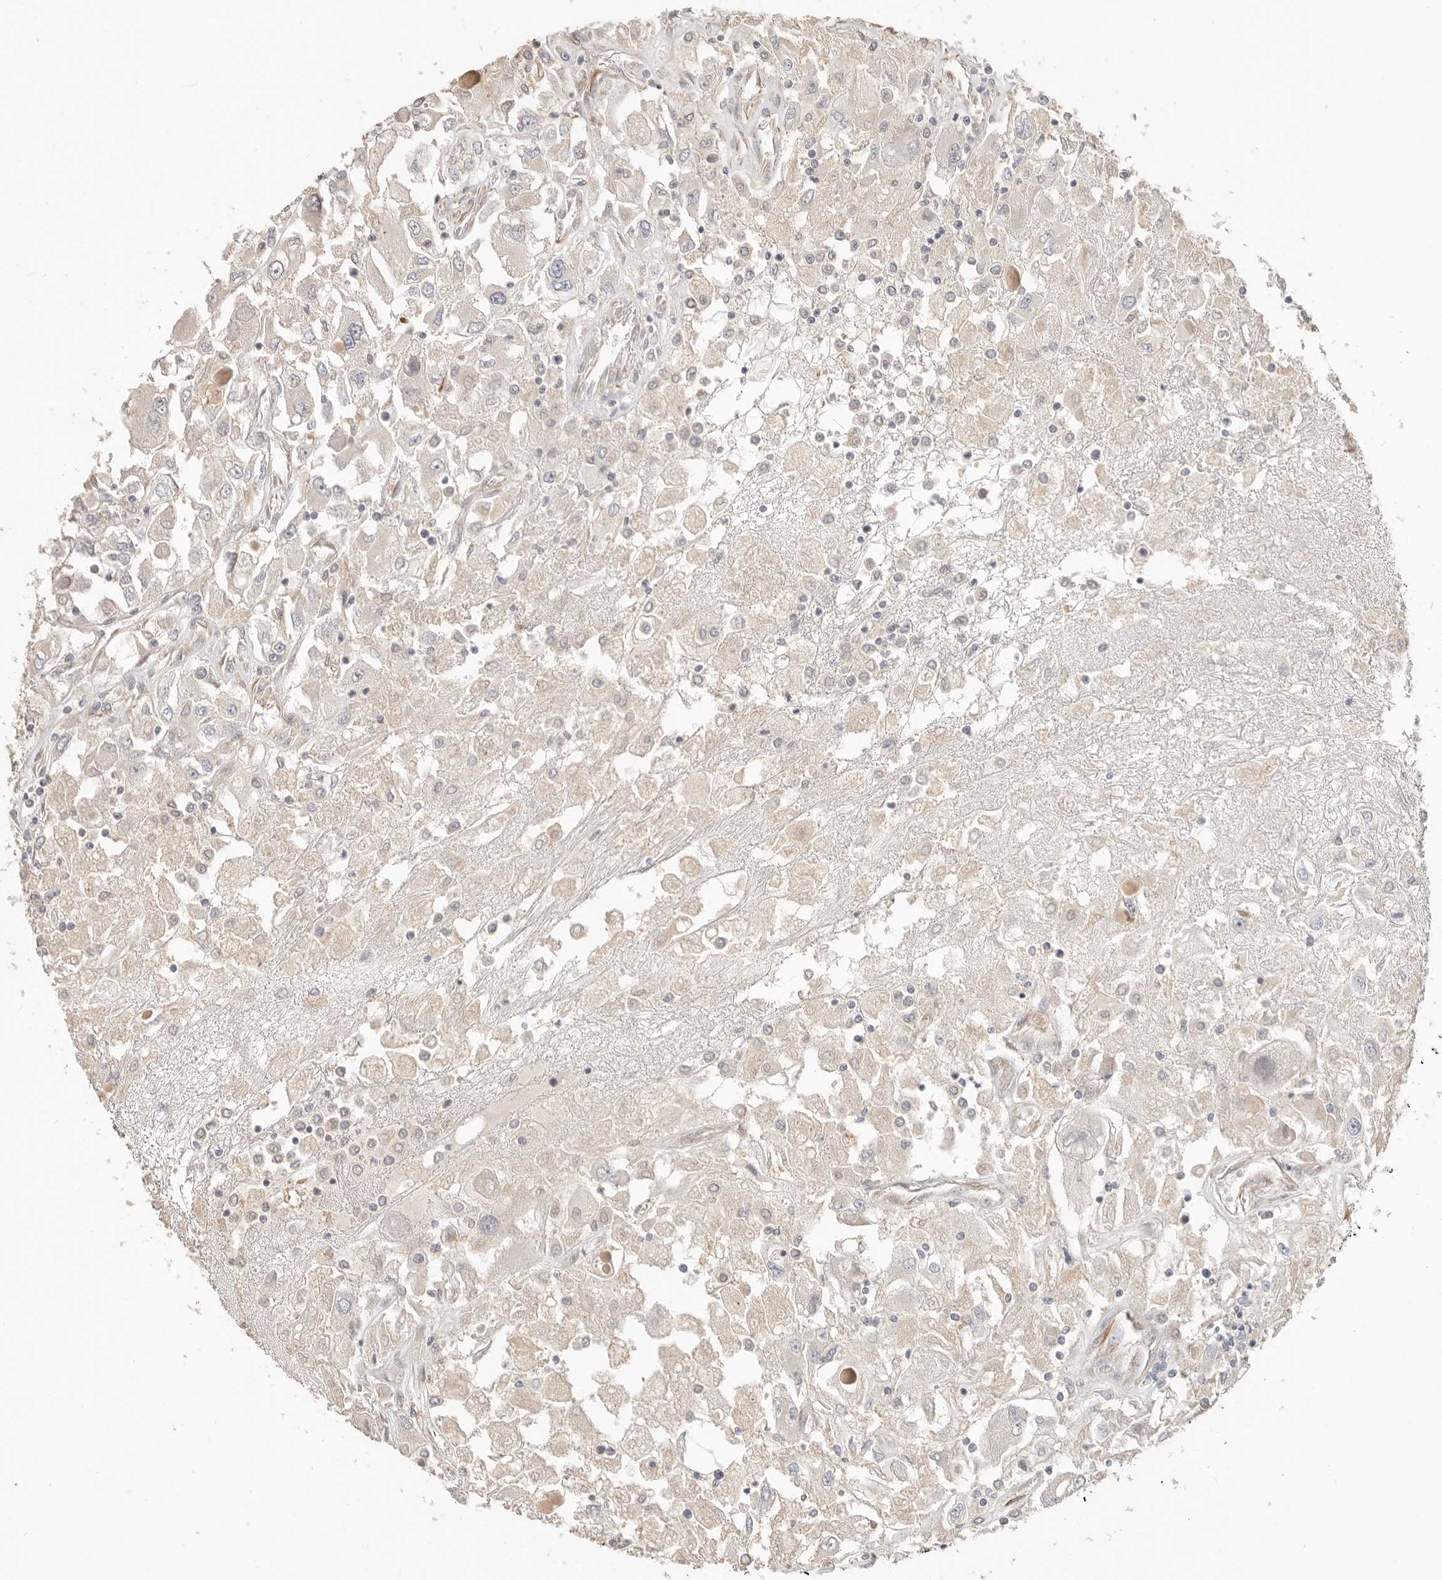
{"staining": {"intensity": "negative", "quantity": "none", "location": "none"}, "tissue": "renal cancer", "cell_type": "Tumor cells", "image_type": "cancer", "snomed": [{"axis": "morphology", "description": "Adenocarcinoma, NOS"}, {"axis": "topography", "description": "Kidney"}], "caption": "Immunohistochemistry of human renal cancer reveals no staining in tumor cells.", "gene": "SPRING1", "patient": {"sex": "female", "age": 52}}